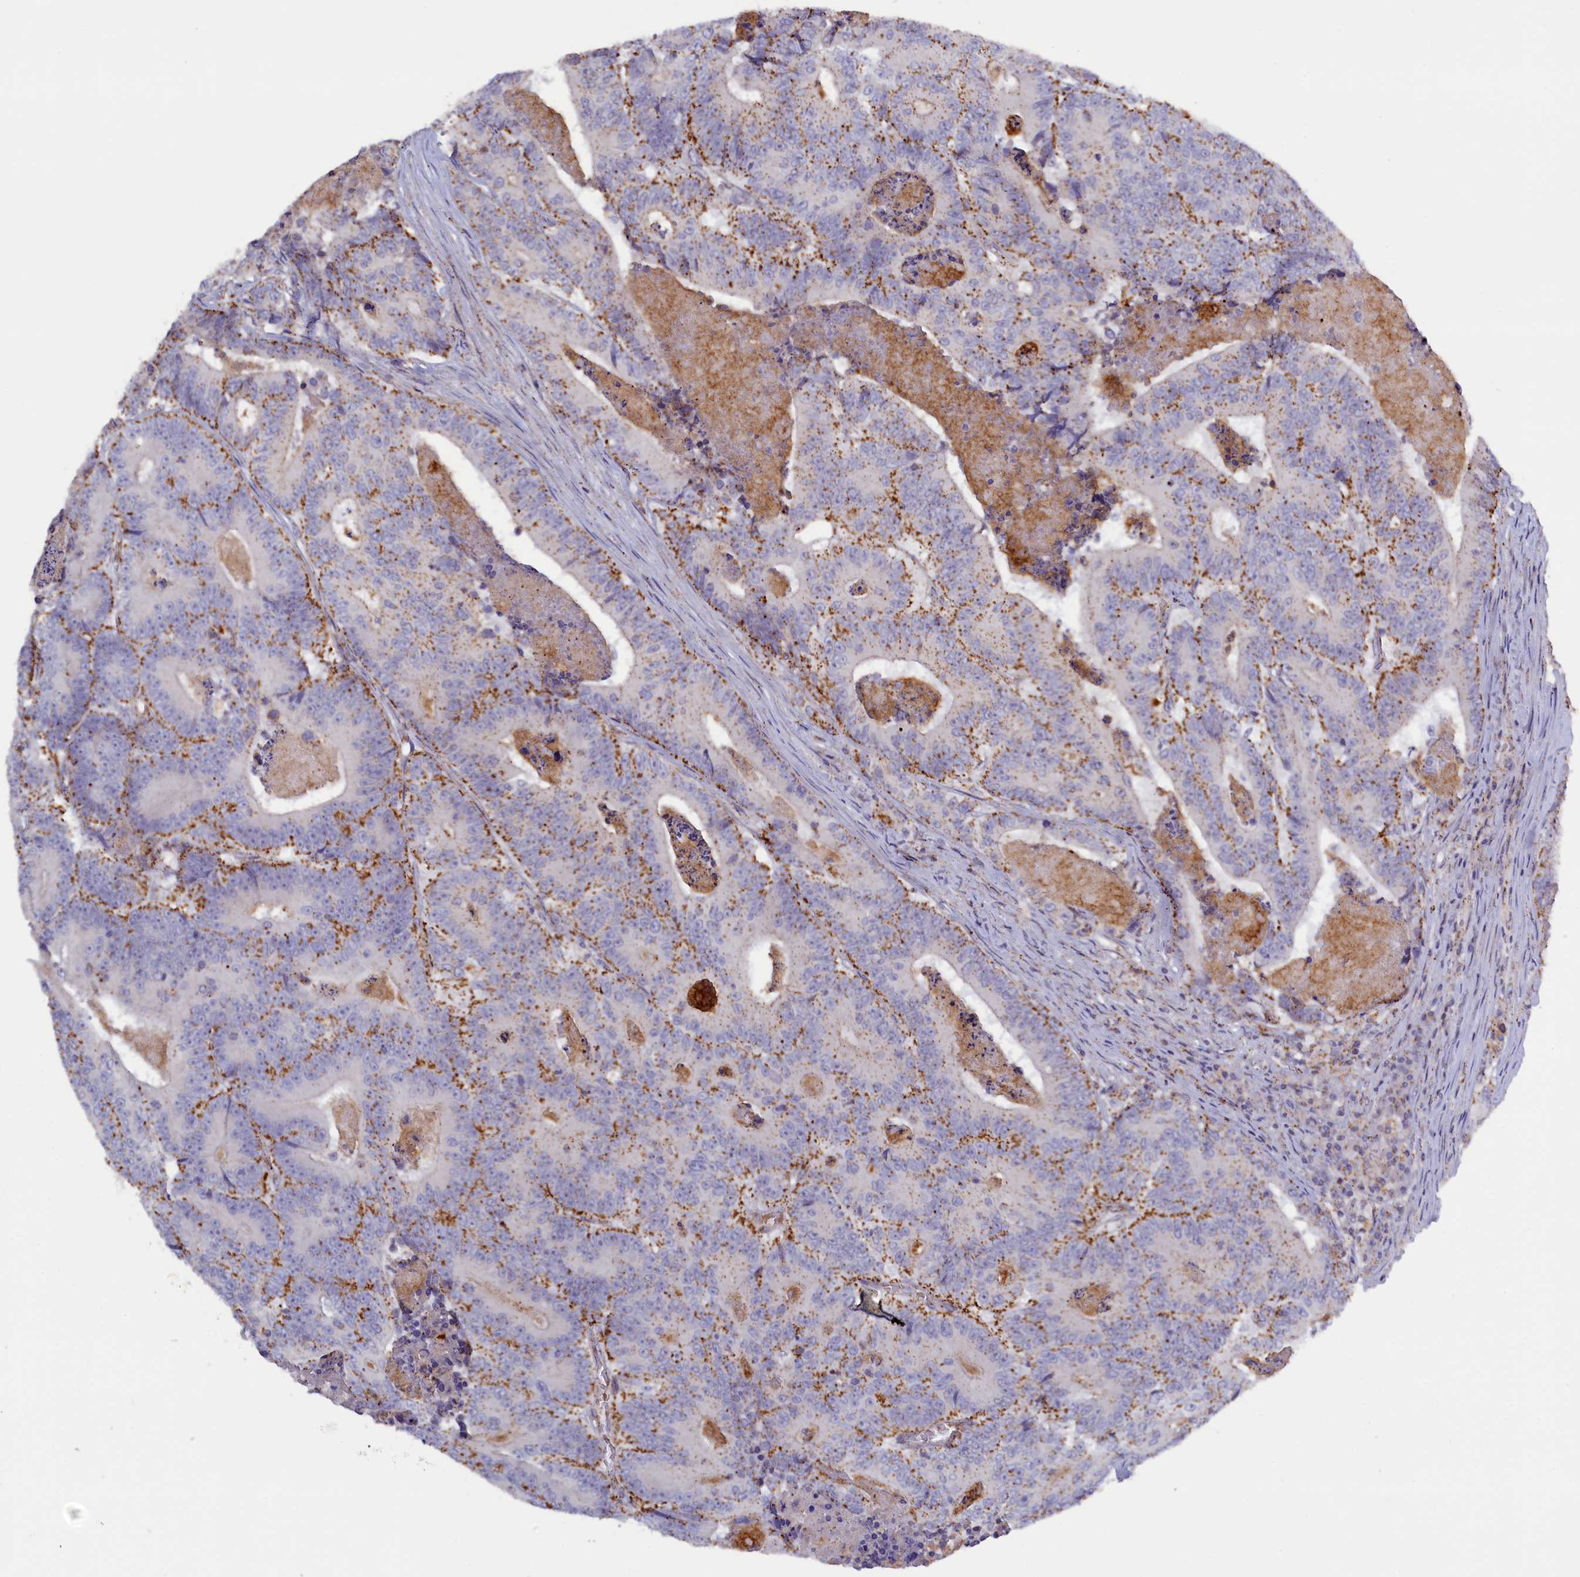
{"staining": {"intensity": "moderate", "quantity": "25%-75%", "location": "cytoplasmic/membranous"}, "tissue": "colorectal cancer", "cell_type": "Tumor cells", "image_type": "cancer", "snomed": [{"axis": "morphology", "description": "Adenocarcinoma, NOS"}, {"axis": "topography", "description": "Colon"}], "caption": "An image of human colorectal cancer stained for a protein demonstrates moderate cytoplasmic/membranous brown staining in tumor cells. The protein is shown in brown color, while the nuclei are stained blue.", "gene": "HYKK", "patient": {"sex": "male", "age": 83}}